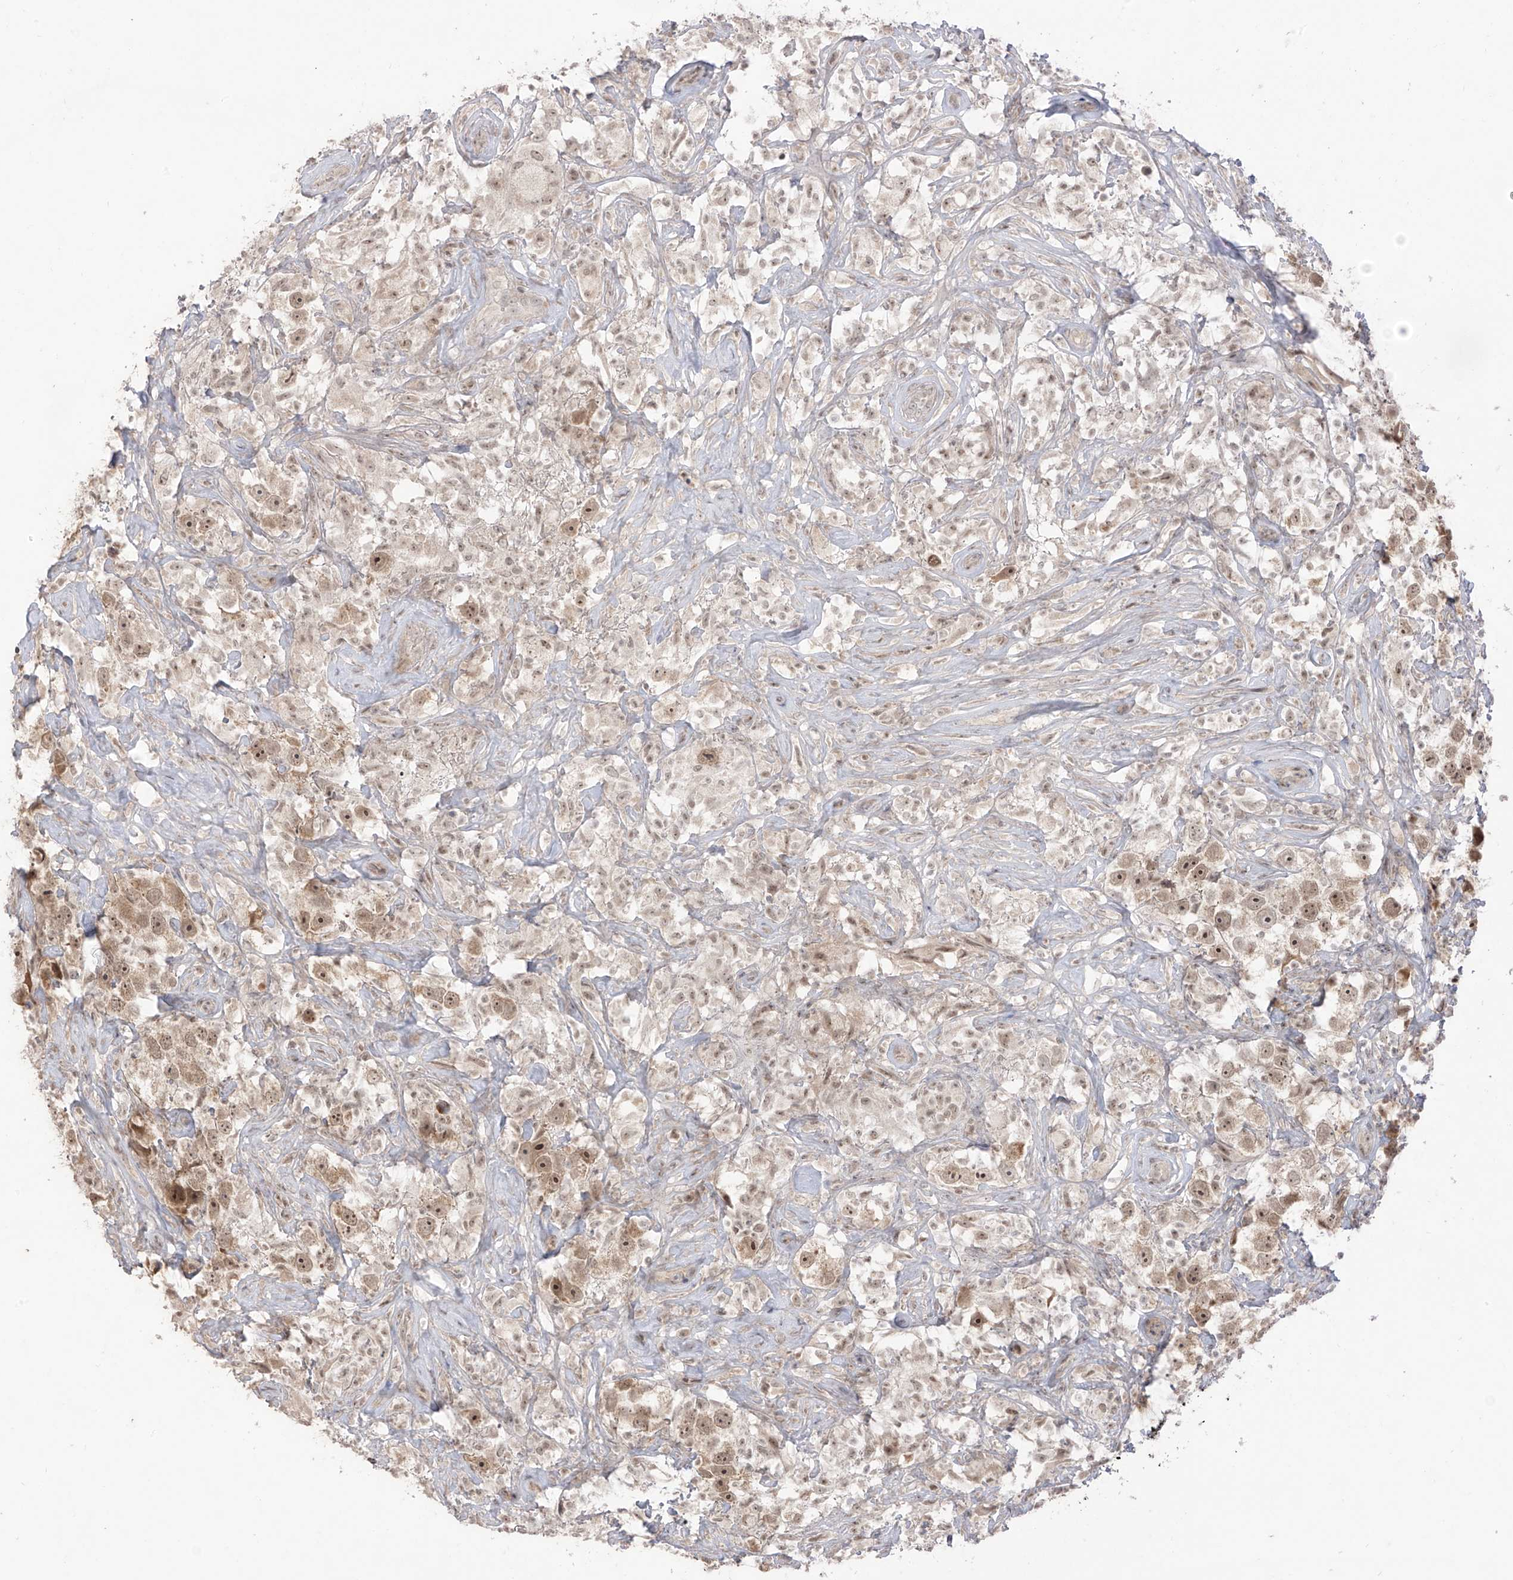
{"staining": {"intensity": "moderate", "quantity": ">75%", "location": "nuclear"}, "tissue": "testis cancer", "cell_type": "Tumor cells", "image_type": "cancer", "snomed": [{"axis": "morphology", "description": "Seminoma, NOS"}, {"axis": "topography", "description": "Testis"}], "caption": "Protein expression analysis of testis cancer (seminoma) shows moderate nuclear staining in about >75% of tumor cells.", "gene": "OGT", "patient": {"sex": "male", "age": 49}}